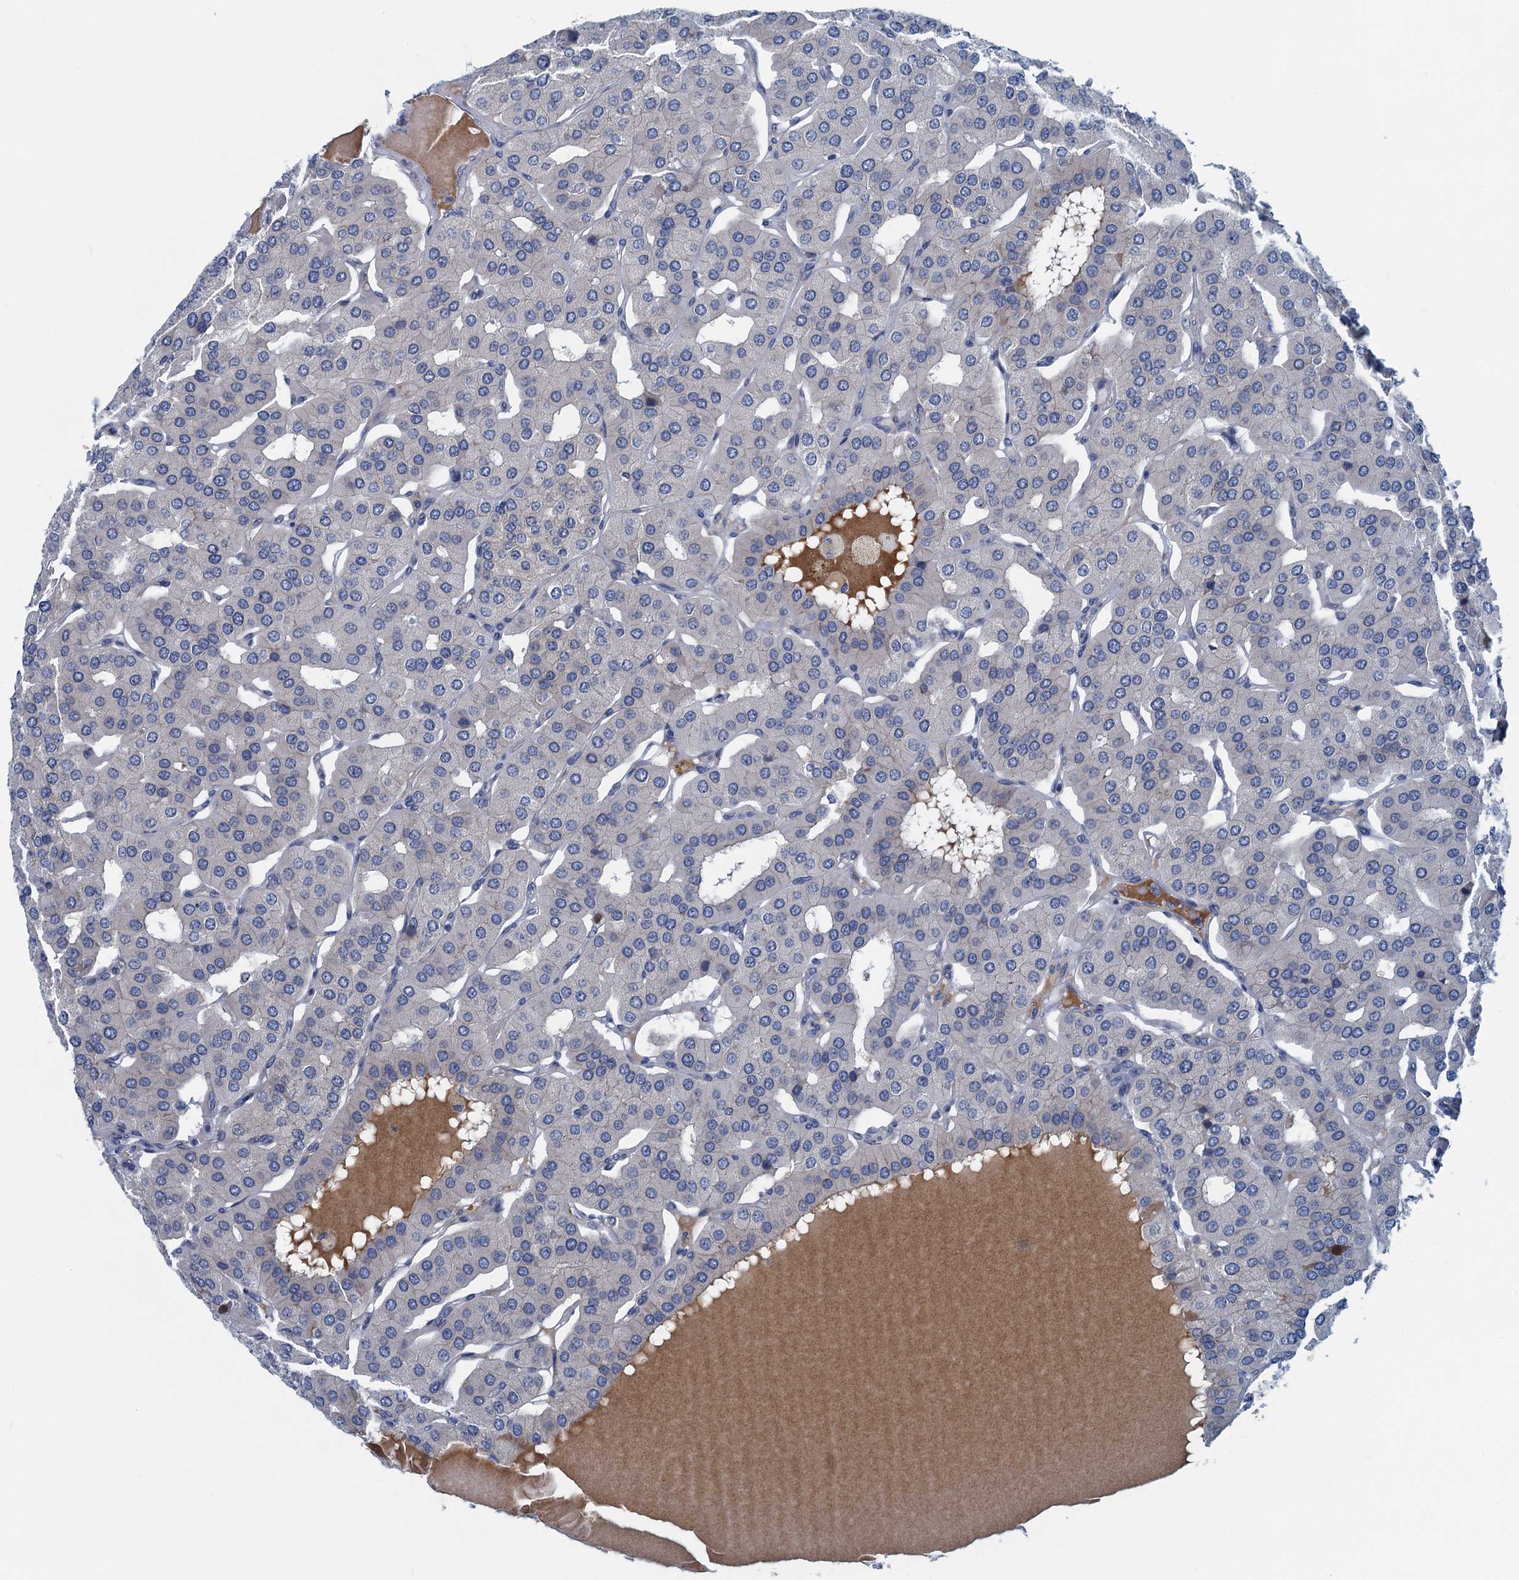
{"staining": {"intensity": "negative", "quantity": "none", "location": "none"}, "tissue": "parathyroid gland", "cell_type": "Glandular cells", "image_type": "normal", "snomed": [{"axis": "morphology", "description": "Normal tissue, NOS"}, {"axis": "morphology", "description": "Adenoma, NOS"}, {"axis": "topography", "description": "Parathyroid gland"}], "caption": "Protein analysis of normal parathyroid gland exhibits no significant expression in glandular cells. The staining is performed using DAB brown chromogen with nuclei counter-stained in using hematoxylin.", "gene": "MYDGF", "patient": {"sex": "female", "age": 86}}